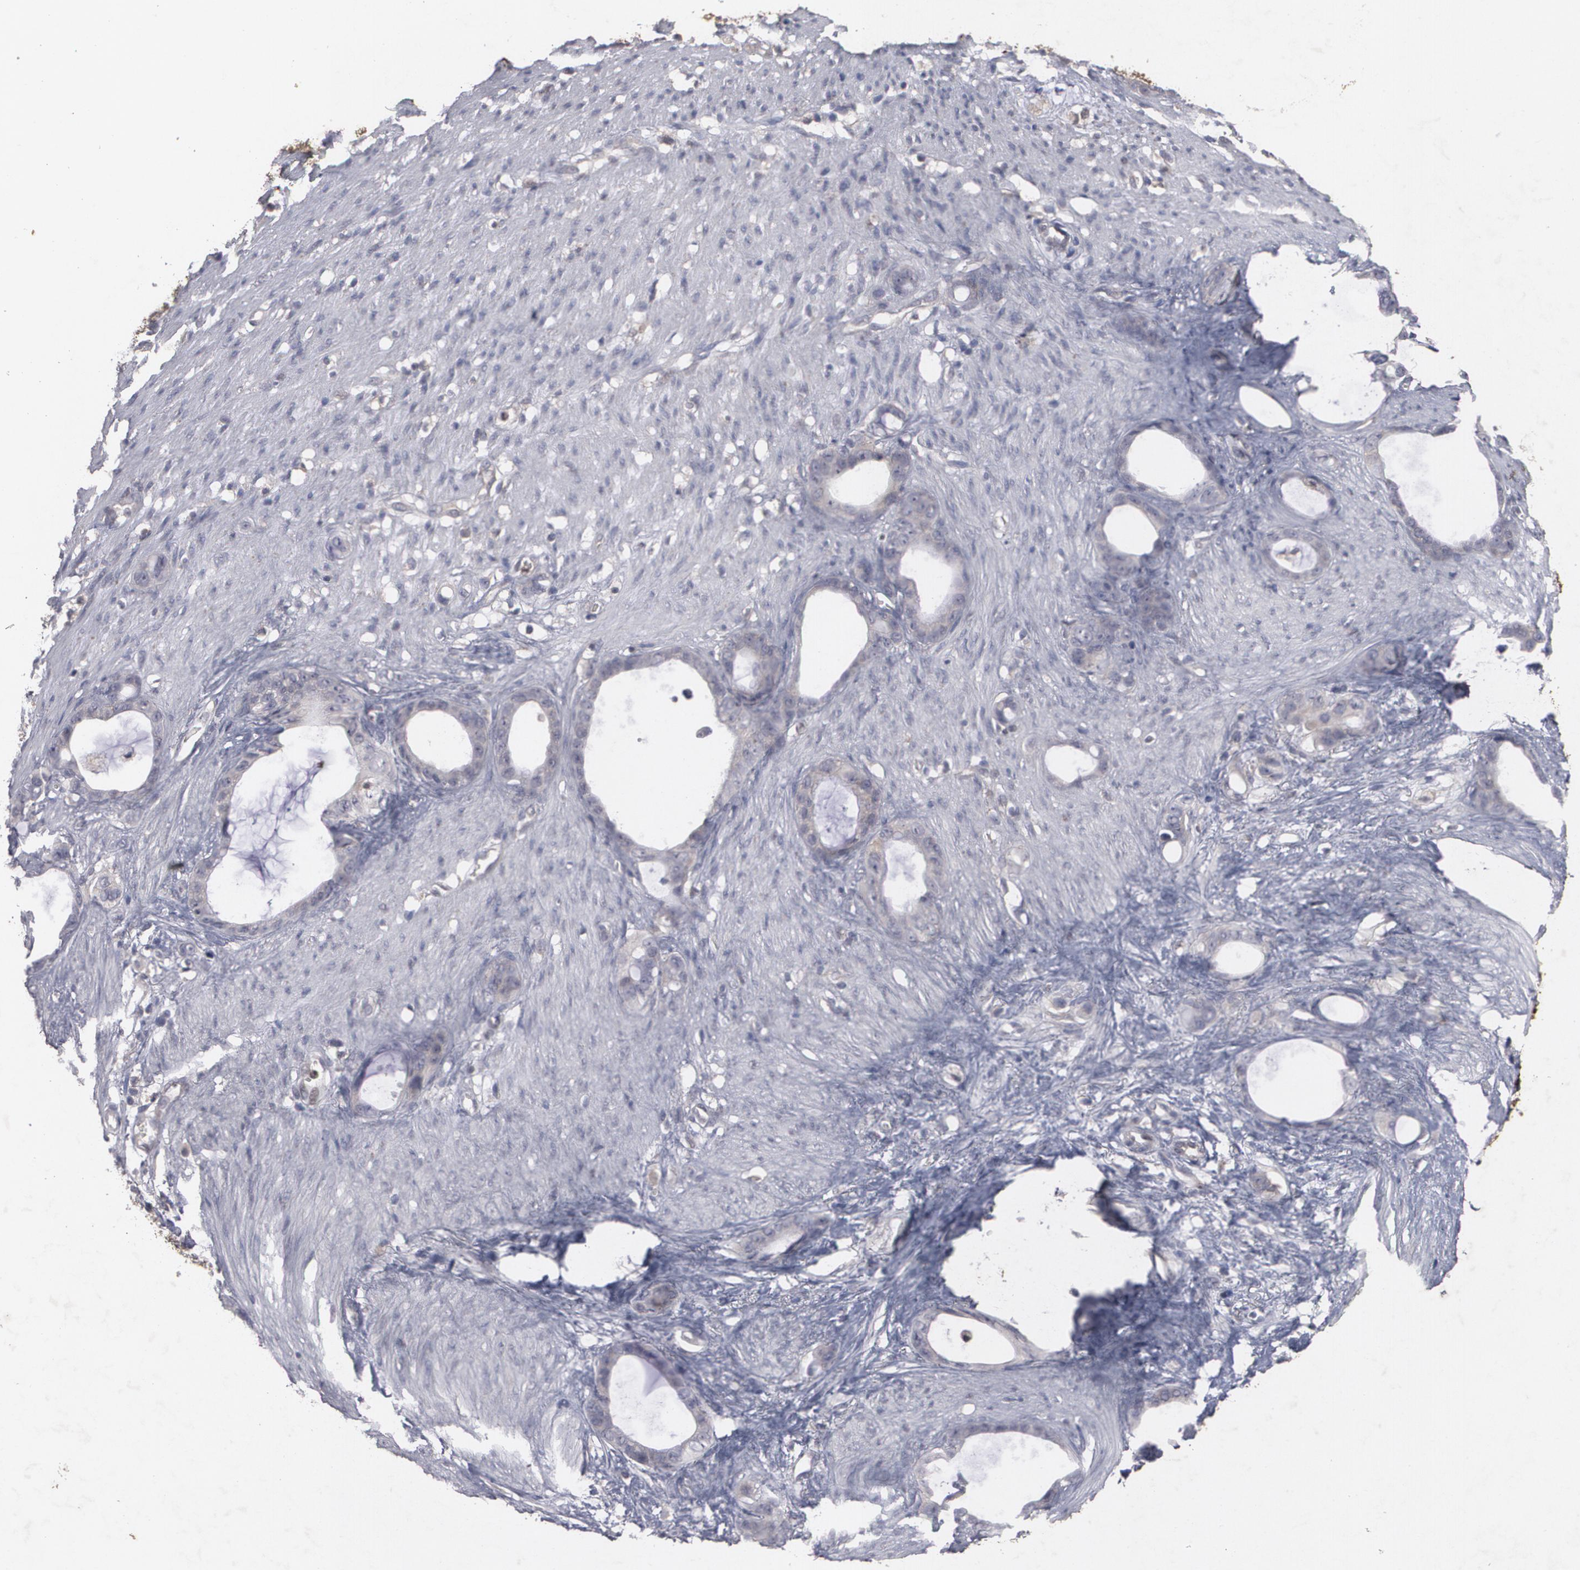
{"staining": {"intensity": "negative", "quantity": "none", "location": "none"}, "tissue": "stomach cancer", "cell_type": "Tumor cells", "image_type": "cancer", "snomed": [{"axis": "morphology", "description": "Adenocarcinoma, NOS"}, {"axis": "topography", "description": "Stomach"}], "caption": "Immunohistochemistry of adenocarcinoma (stomach) shows no expression in tumor cells.", "gene": "HTT", "patient": {"sex": "female", "age": 75}}